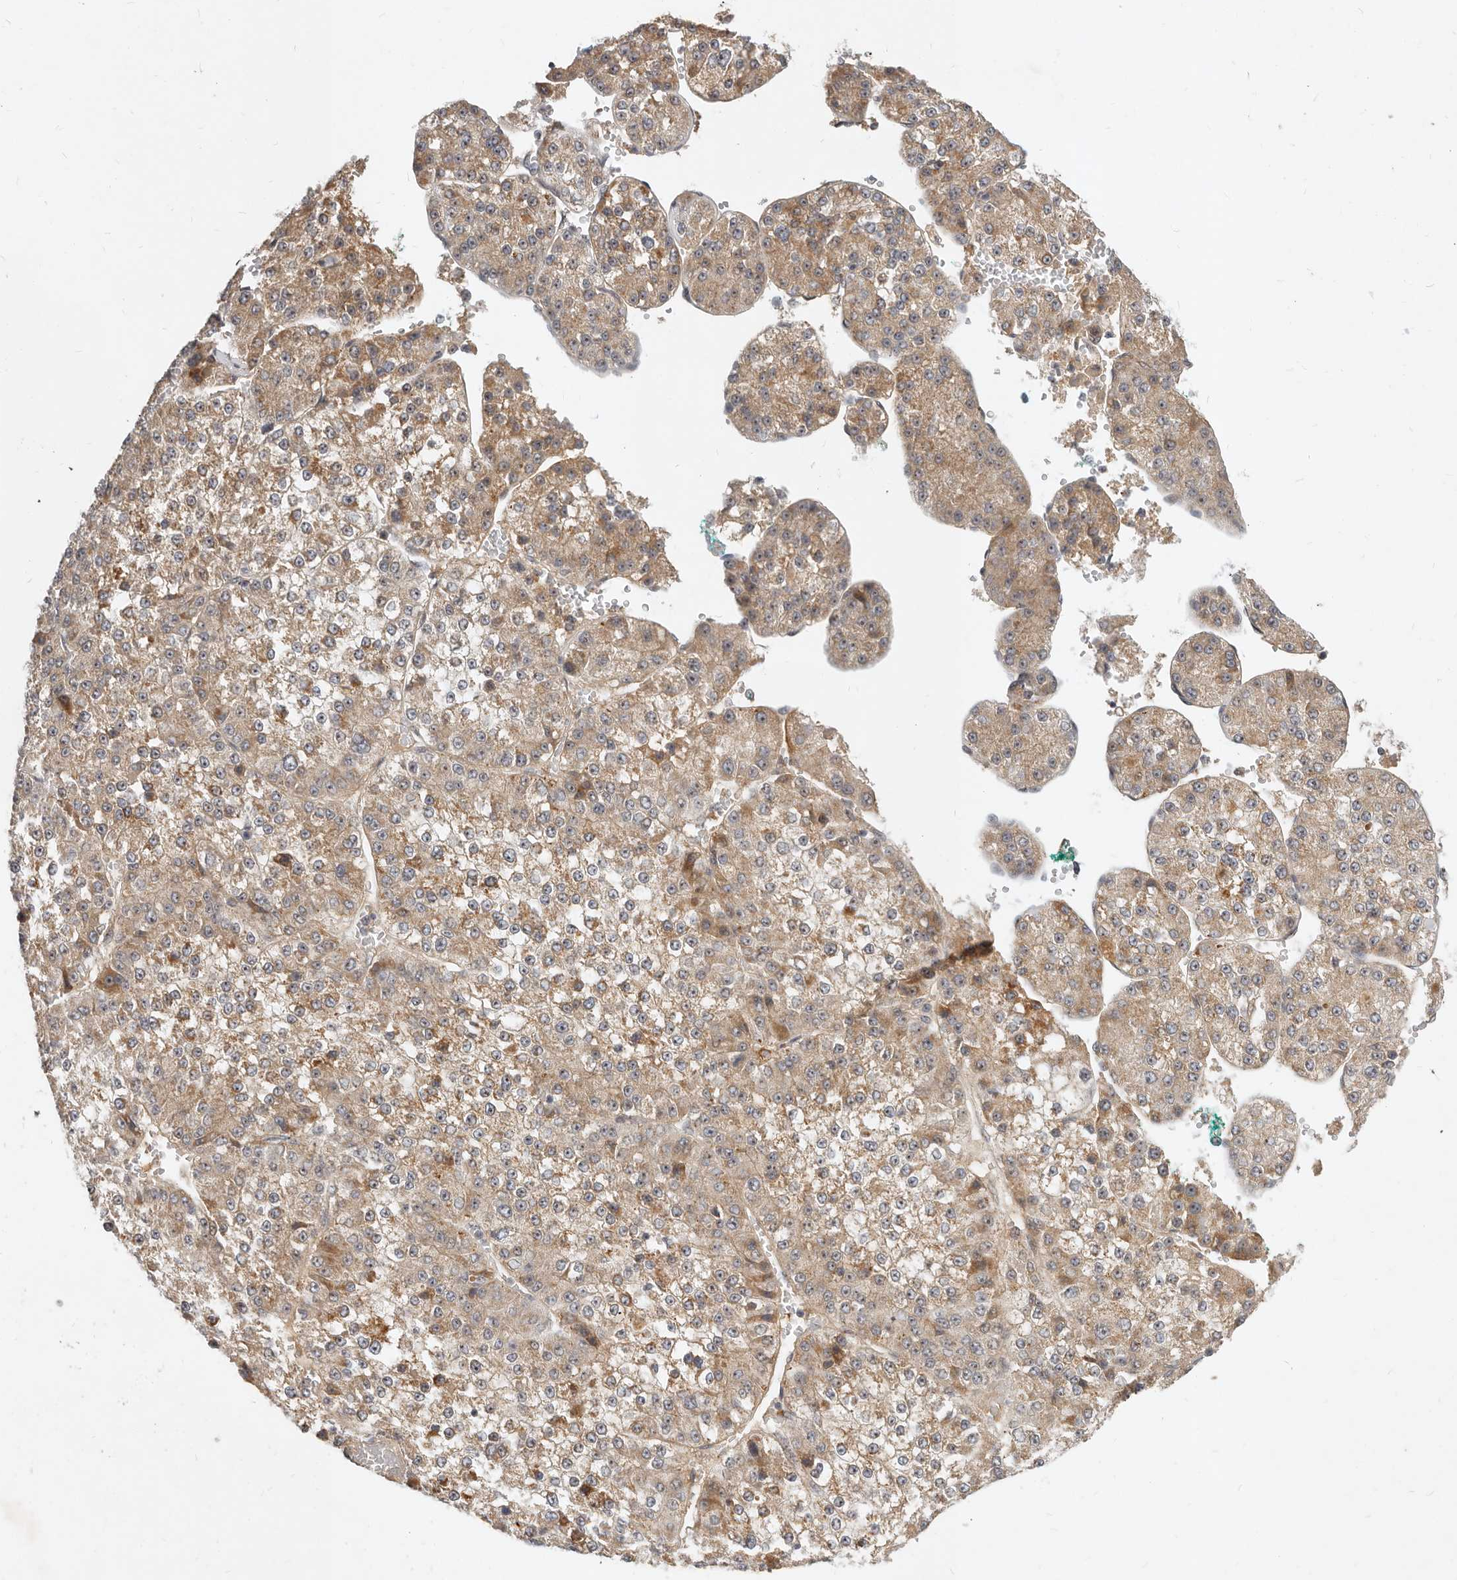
{"staining": {"intensity": "moderate", "quantity": ">75%", "location": "cytoplasmic/membranous"}, "tissue": "liver cancer", "cell_type": "Tumor cells", "image_type": "cancer", "snomed": [{"axis": "morphology", "description": "Carcinoma, Hepatocellular, NOS"}, {"axis": "topography", "description": "Liver"}], "caption": "A histopathology image of human hepatocellular carcinoma (liver) stained for a protein demonstrates moderate cytoplasmic/membranous brown staining in tumor cells.", "gene": "MICALL2", "patient": {"sex": "female", "age": 73}}